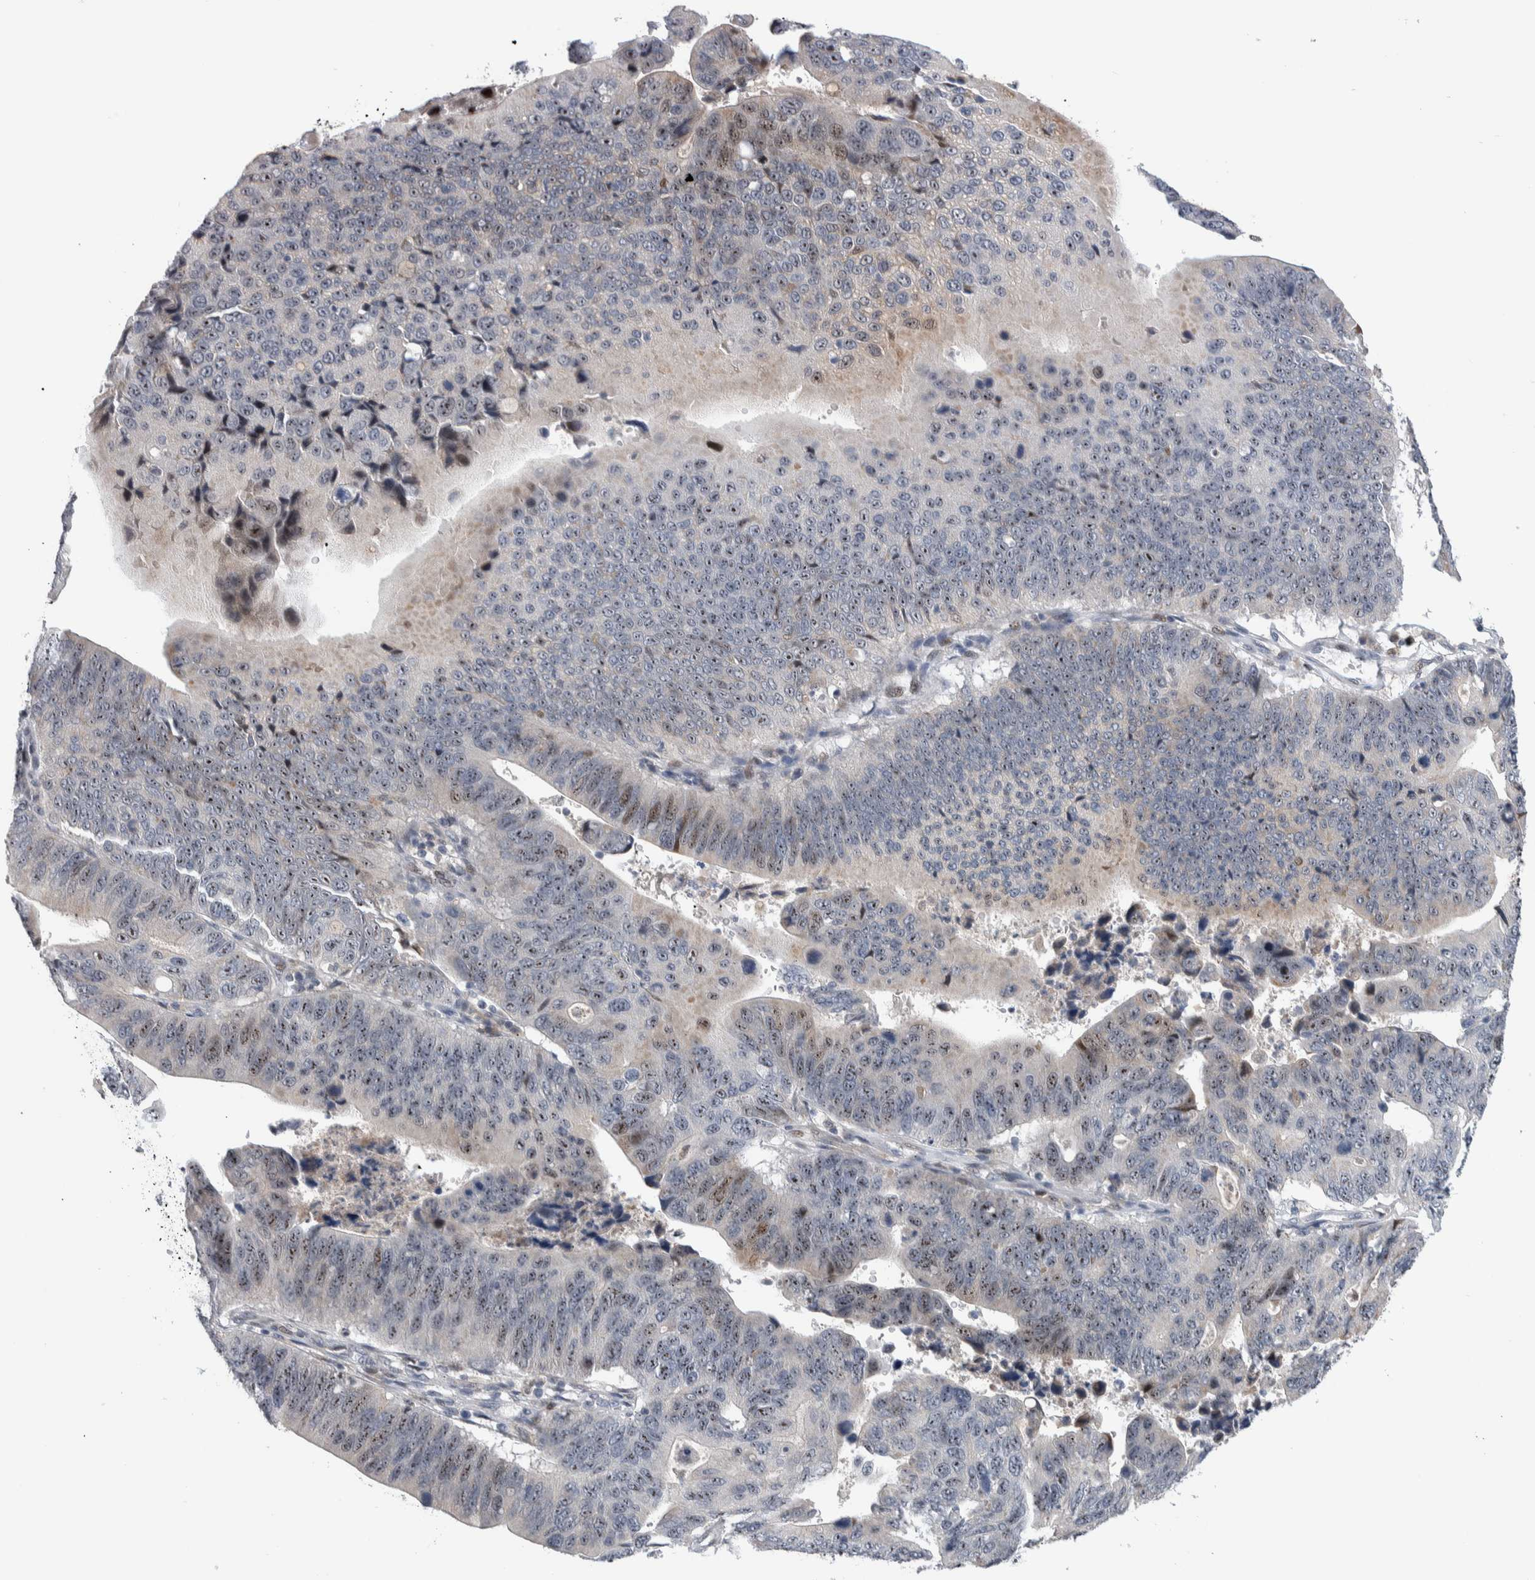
{"staining": {"intensity": "moderate", "quantity": ">75%", "location": "nuclear"}, "tissue": "stomach cancer", "cell_type": "Tumor cells", "image_type": "cancer", "snomed": [{"axis": "morphology", "description": "Adenocarcinoma, NOS"}, {"axis": "topography", "description": "Stomach"}], "caption": "Stomach cancer (adenocarcinoma) stained for a protein (brown) displays moderate nuclear positive expression in approximately >75% of tumor cells.", "gene": "PRRG4", "patient": {"sex": "male", "age": 59}}